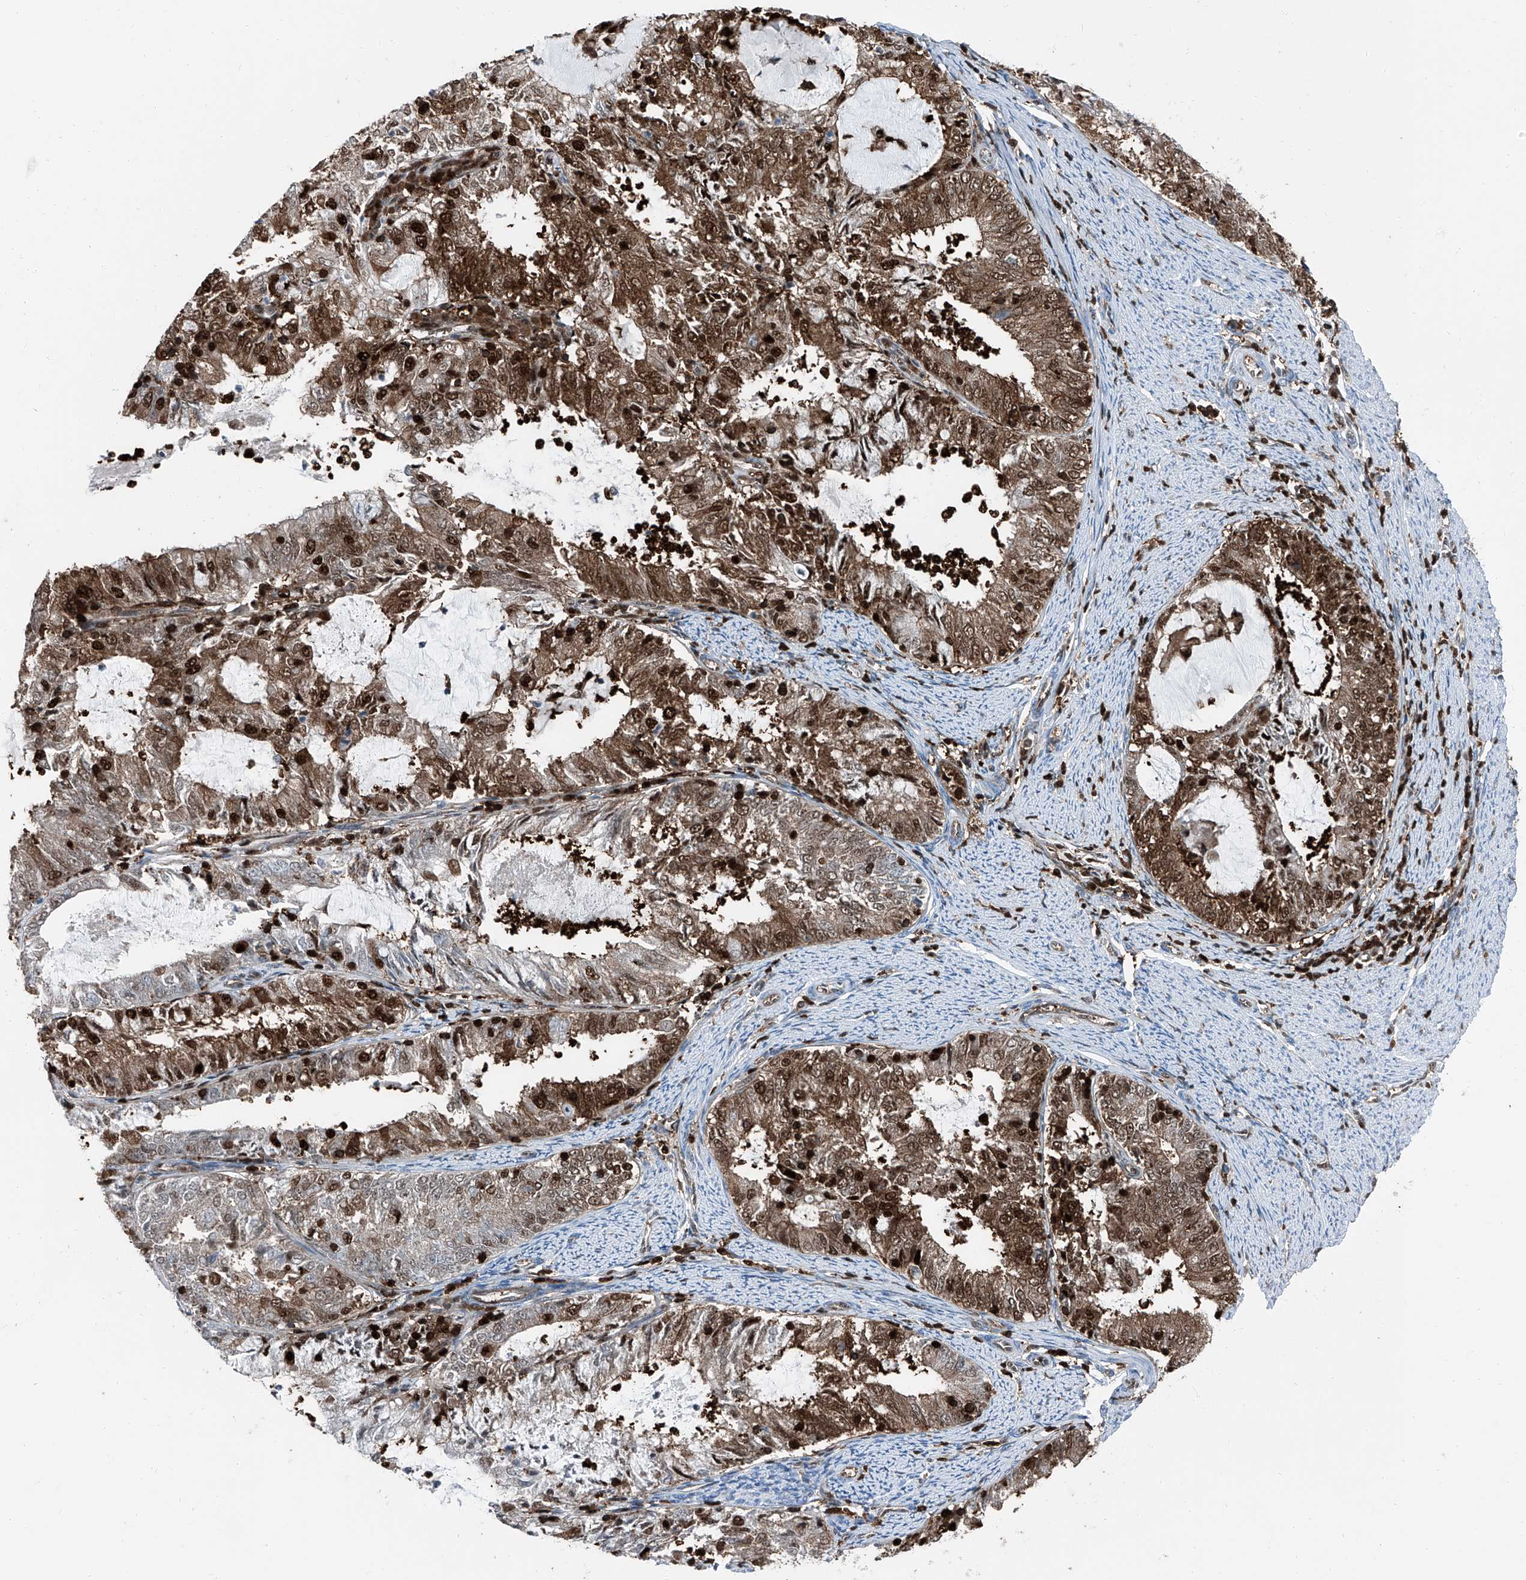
{"staining": {"intensity": "moderate", "quantity": ">75%", "location": "cytoplasmic/membranous,nuclear"}, "tissue": "endometrial cancer", "cell_type": "Tumor cells", "image_type": "cancer", "snomed": [{"axis": "morphology", "description": "Adenocarcinoma, NOS"}, {"axis": "topography", "description": "Endometrium"}], "caption": "Human adenocarcinoma (endometrial) stained with a brown dye demonstrates moderate cytoplasmic/membranous and nuclear positive staining in about >75% of tumor cells.", "gene": "PSMB10", "patient": {"sex": "female", "age": 57}}